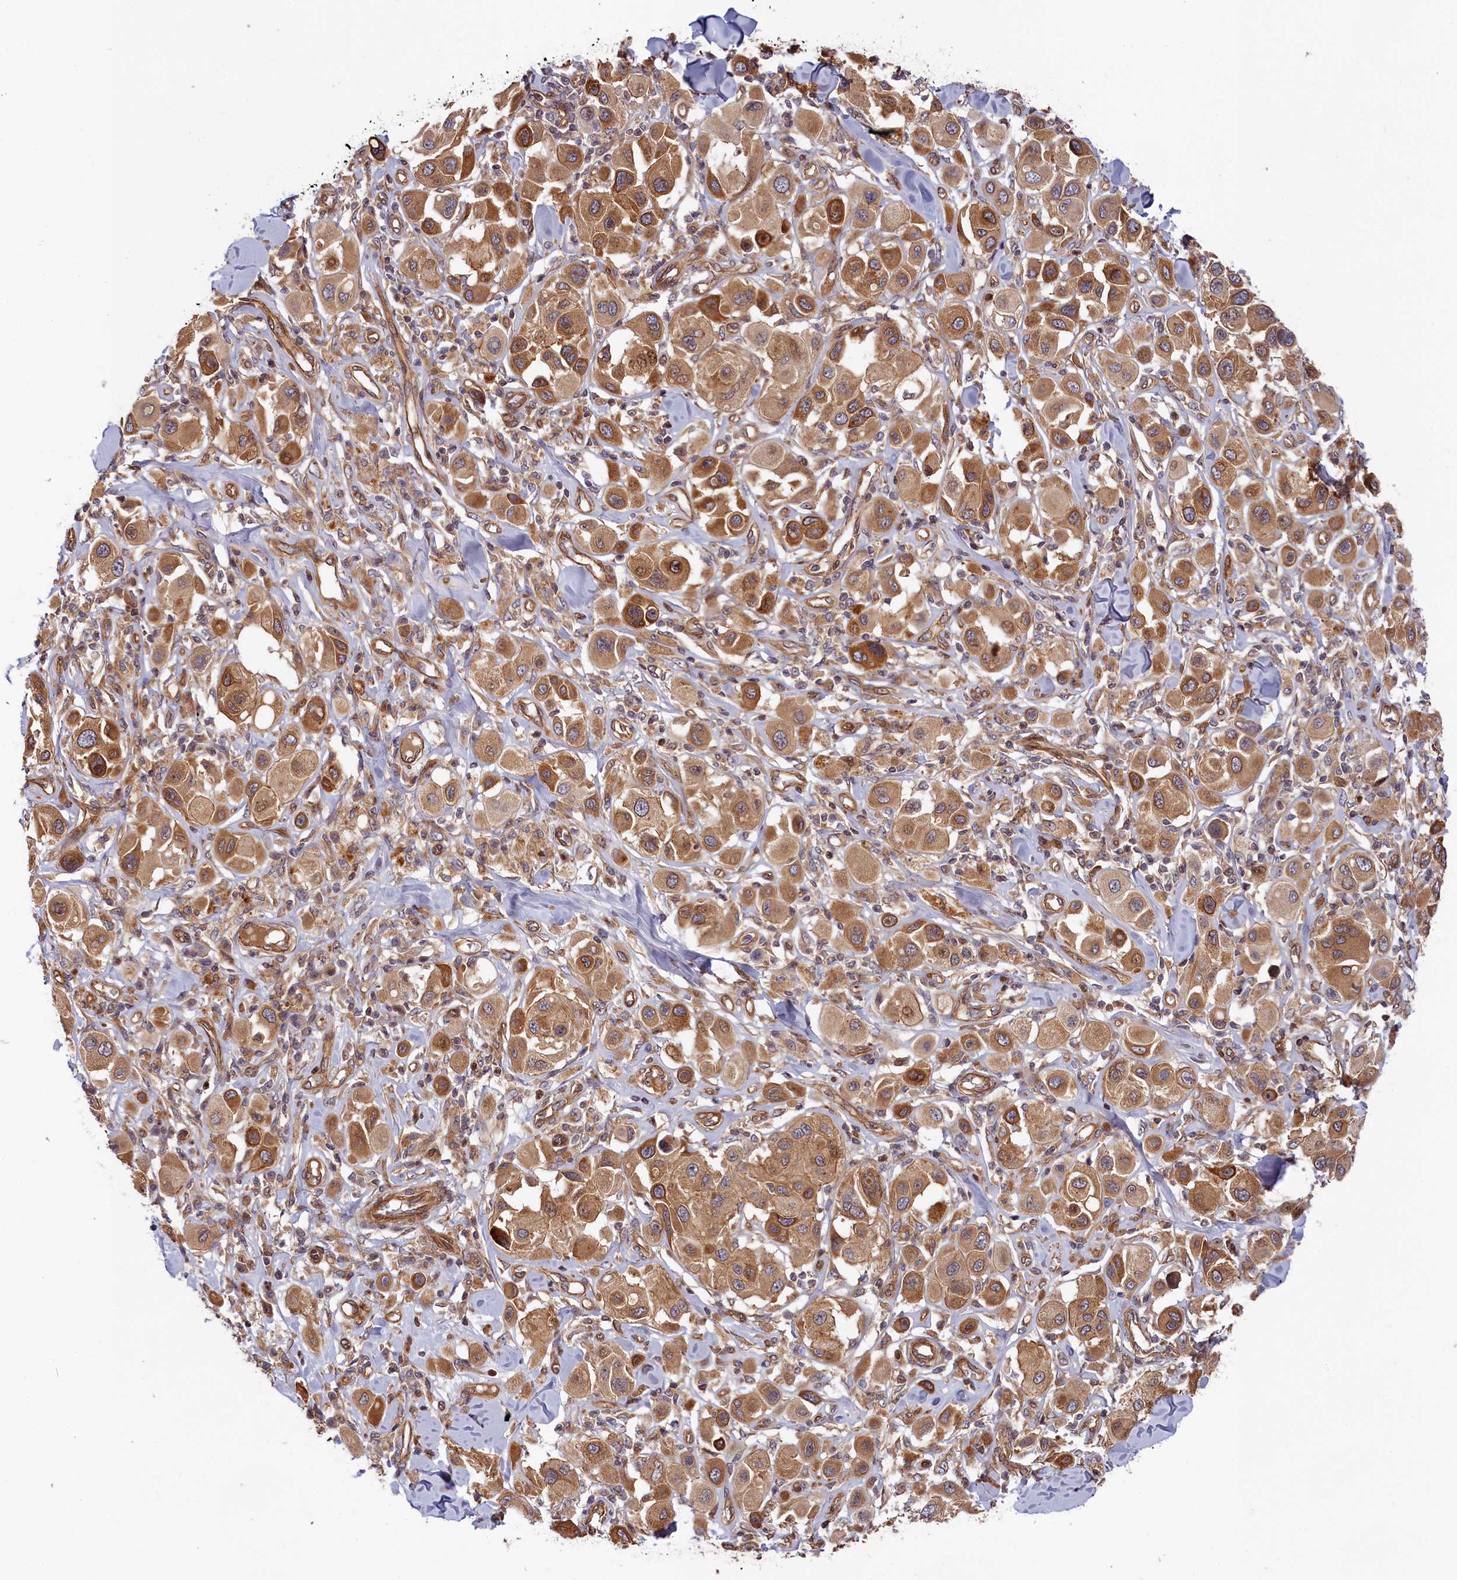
{"staining": {"intensity": "strong", "quantity": "25%-75%", "location": "cytoplasmic/membranous"}, "tissue": "melanoma", "cell_type": "Tumor cells", "image_type": "cancer", "snomed": [{"axis": "morphology", "description": "Malignant melanoma, Metastatic site"}, {"axis": "topography", "description": "Skin"}], "caption": "Immunohistochemical staining of human malignant melanoma (metastatic site) demonstrates high levels of strong cytoplasmic/membranous protein positivity in about 25%-75% of tumor cells.", "gene": "CEP44", "patient": {"sex": "male", "age": 41}}